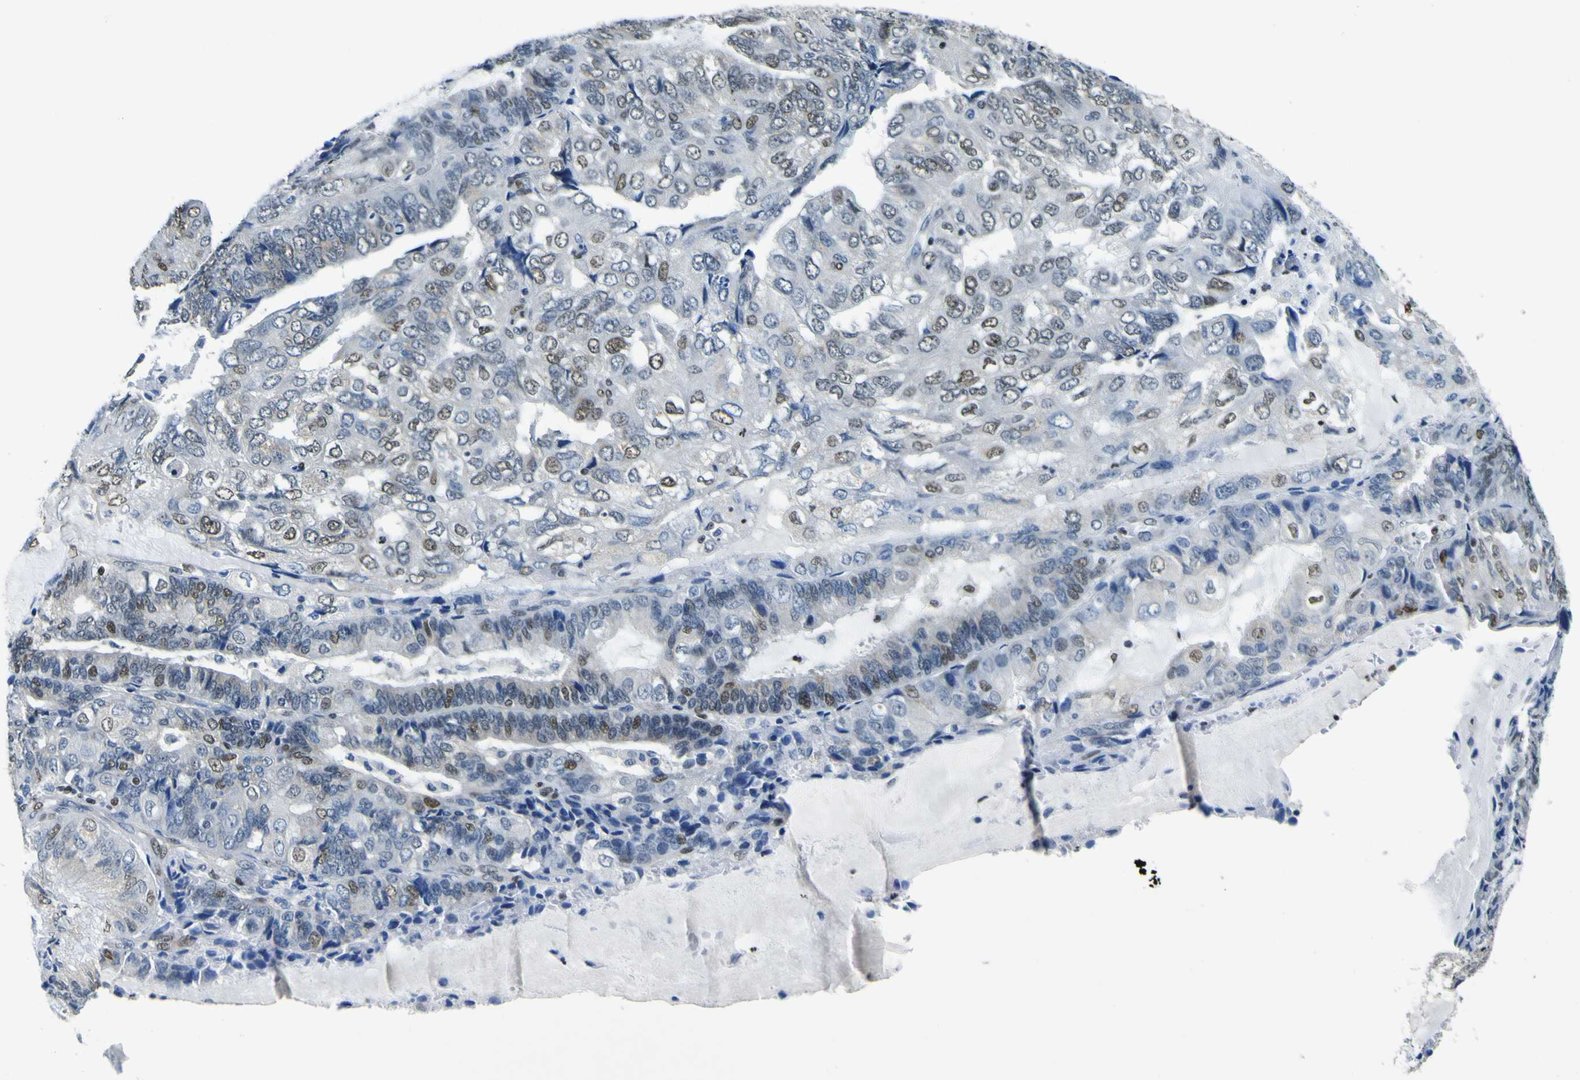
{"staining": {"intensity": "moderate", "quantity": "25%-75%", "location": "nuclear"}, "tissue": "endometrial cancer", "cell_type": "Tumor cells", "image_type": "cancer", "snomed": [{"axis": "morphology", "description": "Adenocarcinoma, NOS"}, {"axis": "topography", "description": "Endometrium"}], "caption": "A brown stain shows moderate nuclear staining of a protein in human endometrial cancer tumor cells. (DAB (3,3'-diaminobenzidine) IHC with brightfield microscopy, high magnification).", "gene": "SP1", "patient": {"sex": "female", "age": 81}}